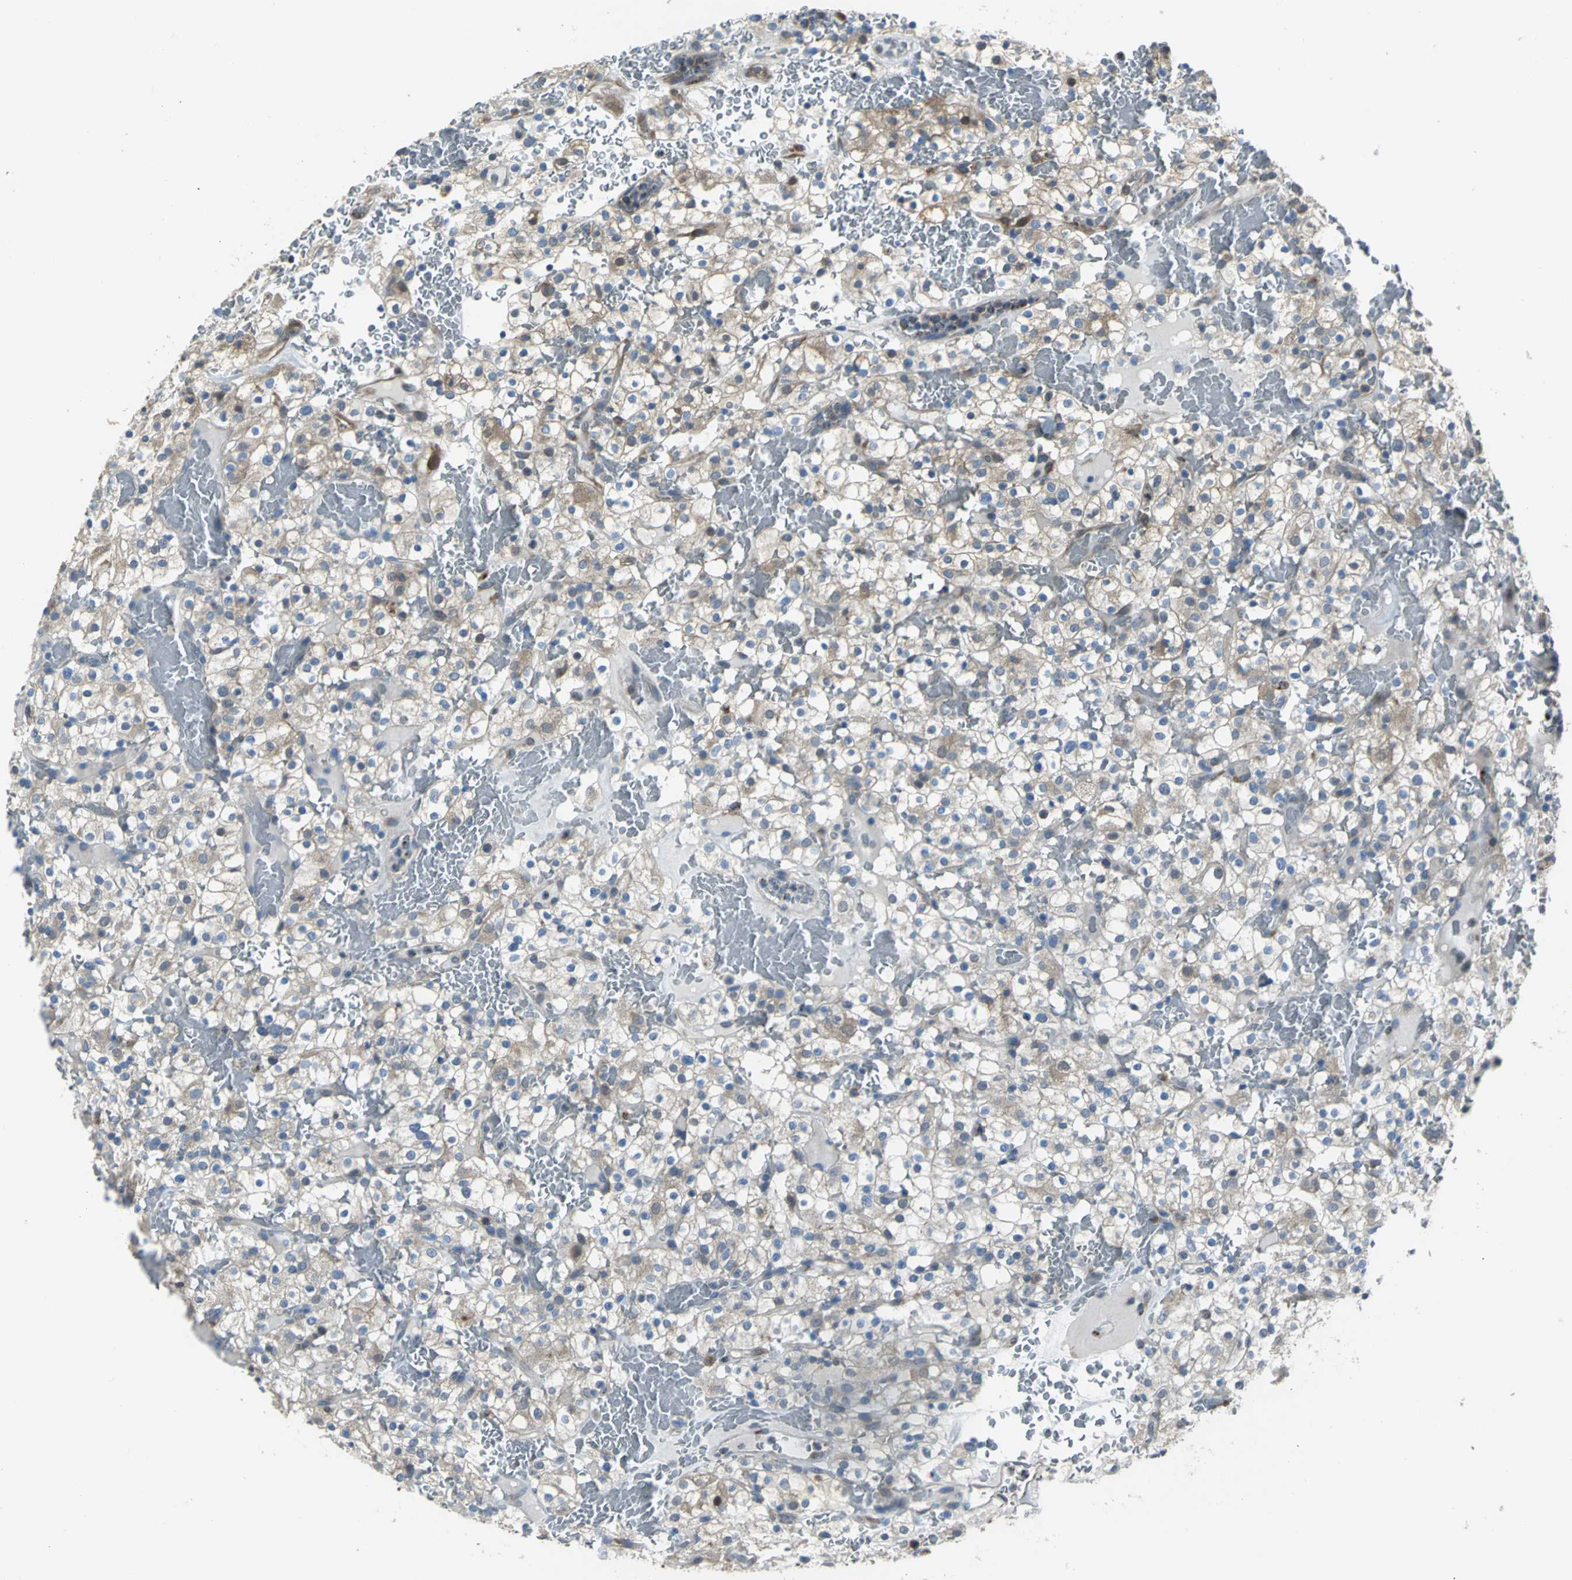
{"staining": {"intensity": "weak", "quantity": "25%-75%", "location": "cytoplasmic/membranous"}, "tissue": "renal cancer", "cell_type": "Tumor cells", "image_type": "cancer", "snomed": [{"axis": "morphology", "description": "Normal tissue, NOS"}, {"axis": "morphology", "description": "Adenocarcinoma, NOS"}, {"axis": "topography", "description": "Kidney"}], "caption": "A photomicrograph of renal cancer stained for a protein exhibits weak cytoplasmic/membranous brown staining in tumor cells.", "gene": "EIF5A", "patient": {"sex": "female", "age": 72}}